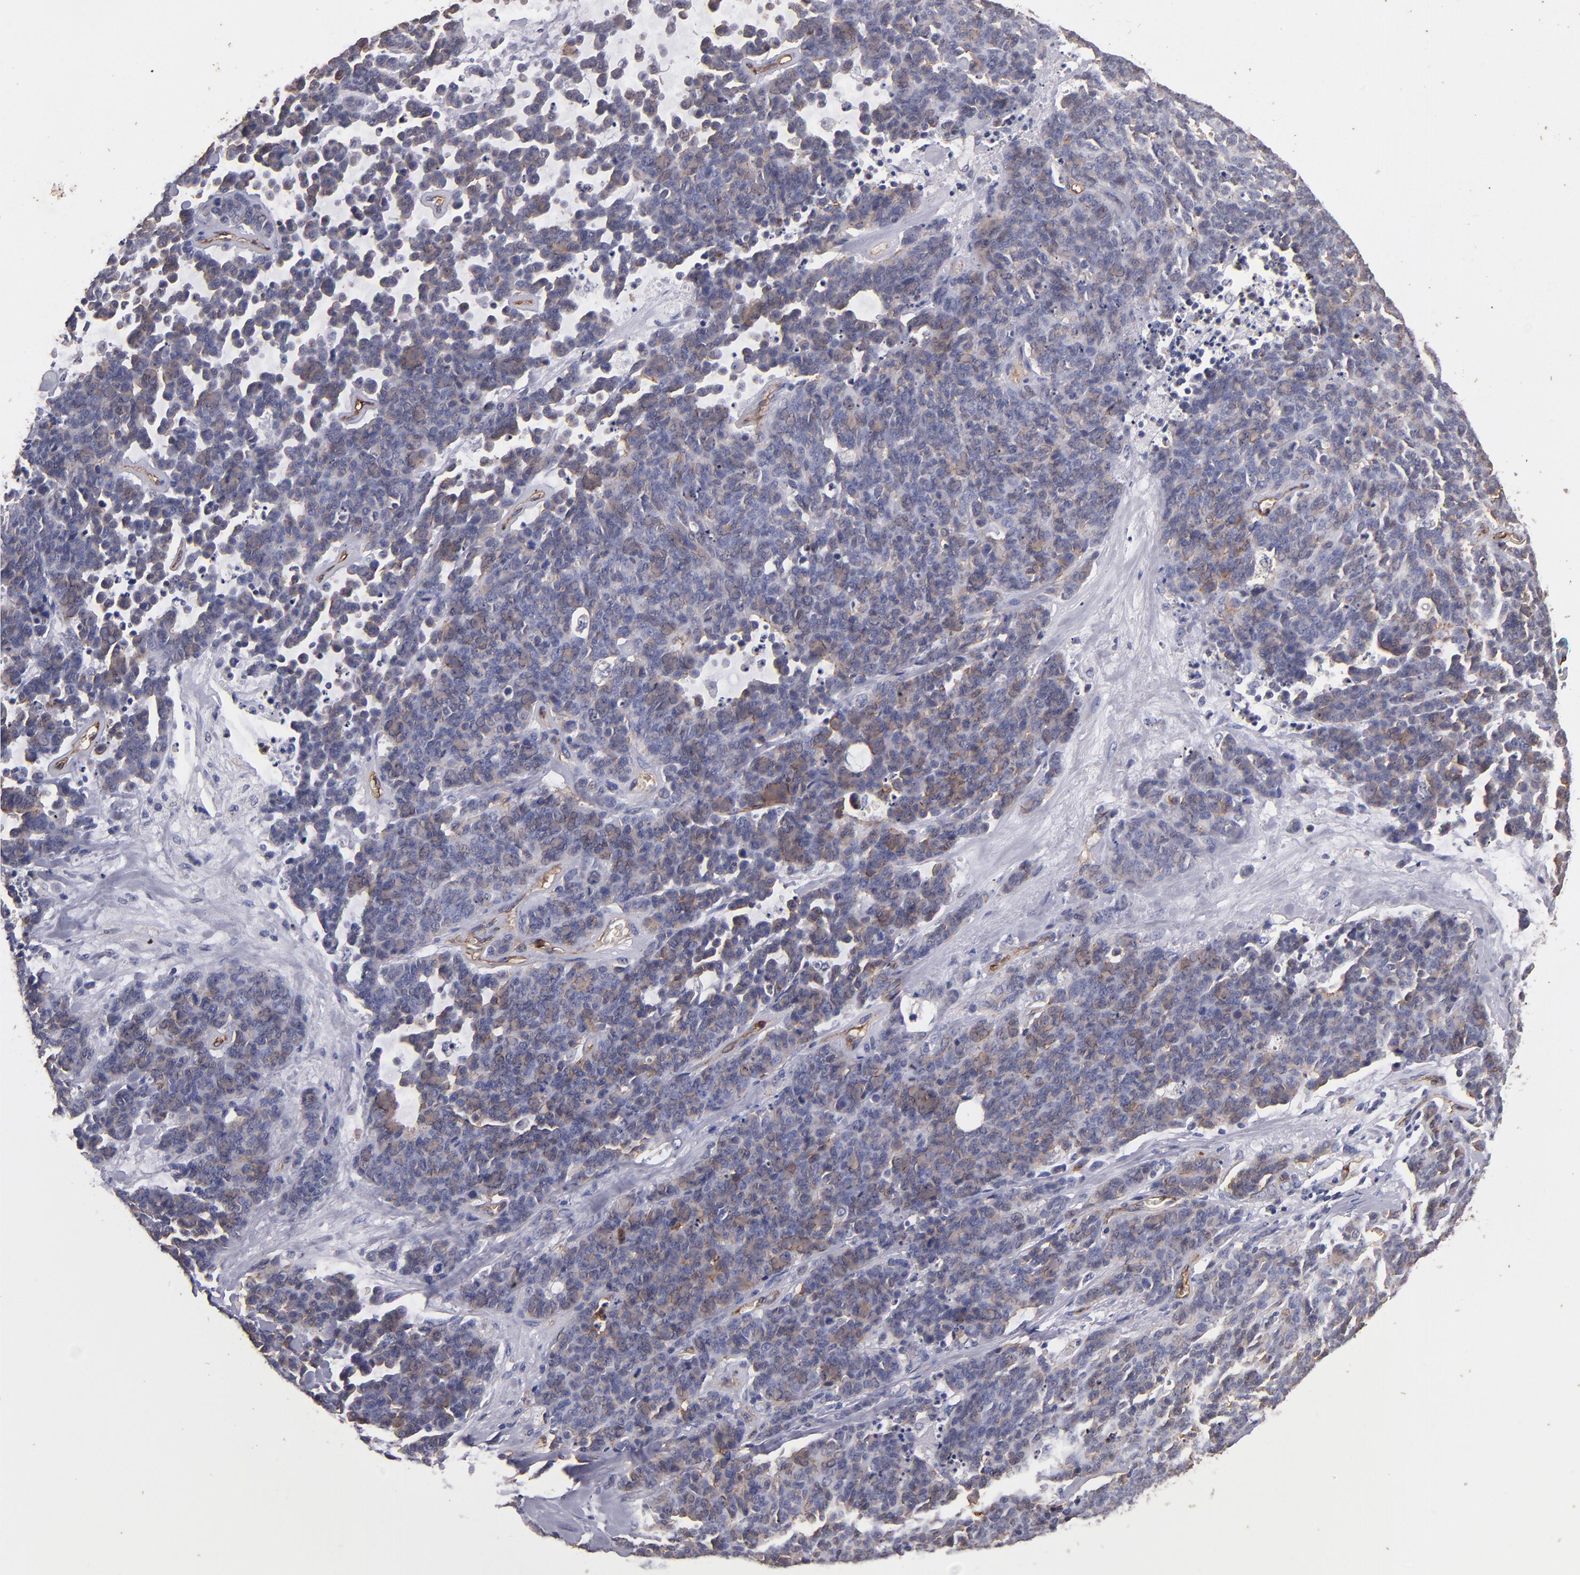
{"staining": {"intensity": "weak", "quantity": "25%-75%", "location": "cytoplasmic/membranous"}, "tissue": "lung cancer", "cell_type": "Tumor cells", "image_type": "cancer", "snomed": [{"axis": "morphology", "description": "Neoplasm, malignant, NOS"}, {"axis": "topography", "description": "Lung"}], "caption": "Lung cancer (neoplasm (malignant)) tissue exhibits weak cytoplasmic/membranous positivity in approximately 25%-75% of tumor cells", "gene": "CLDN5", "patient": {"sex": "female", "age": 58}}